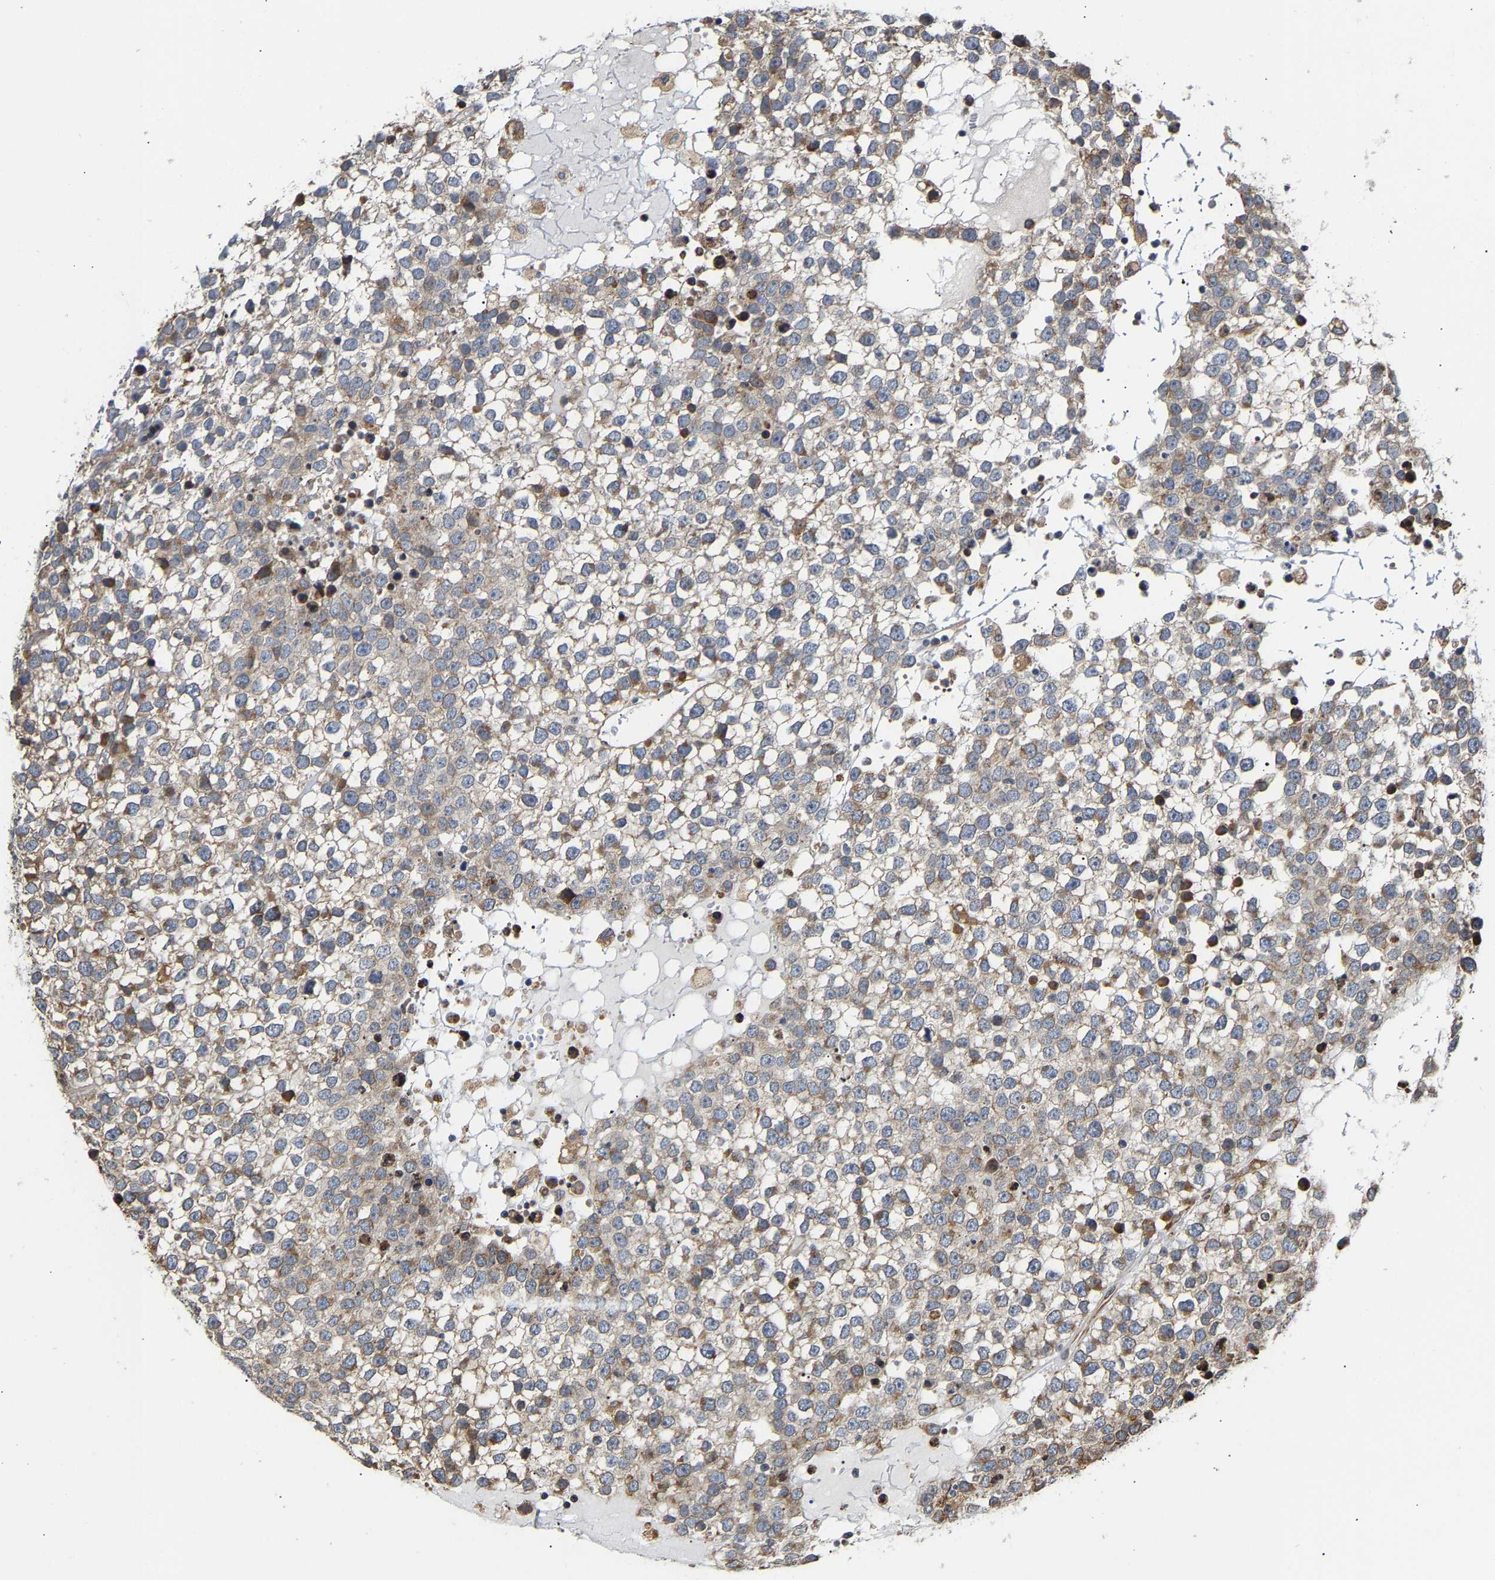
{"staining": {"intensity": "moderate", "quantity": "<25%", "location": "cytoplasmic/membranous"}, "tissue": "testis cancer", "cell_type": "Tumor cells", "image_type": "cancer", "snomed": [{"axis": "morphology", "description": "Seminoma, NOS"}, {"axis": "topography", "description": "Testis"}], "caption": "IHC (DAB (3,3'-diaminobenzidine)) staining of seminoma (testis) shows moderate cytoplasmic/membranous protein positivity in about <25% of tumor cells.", "gene": "ARAP1", "patient": {"sex": "male", "age": 65}}